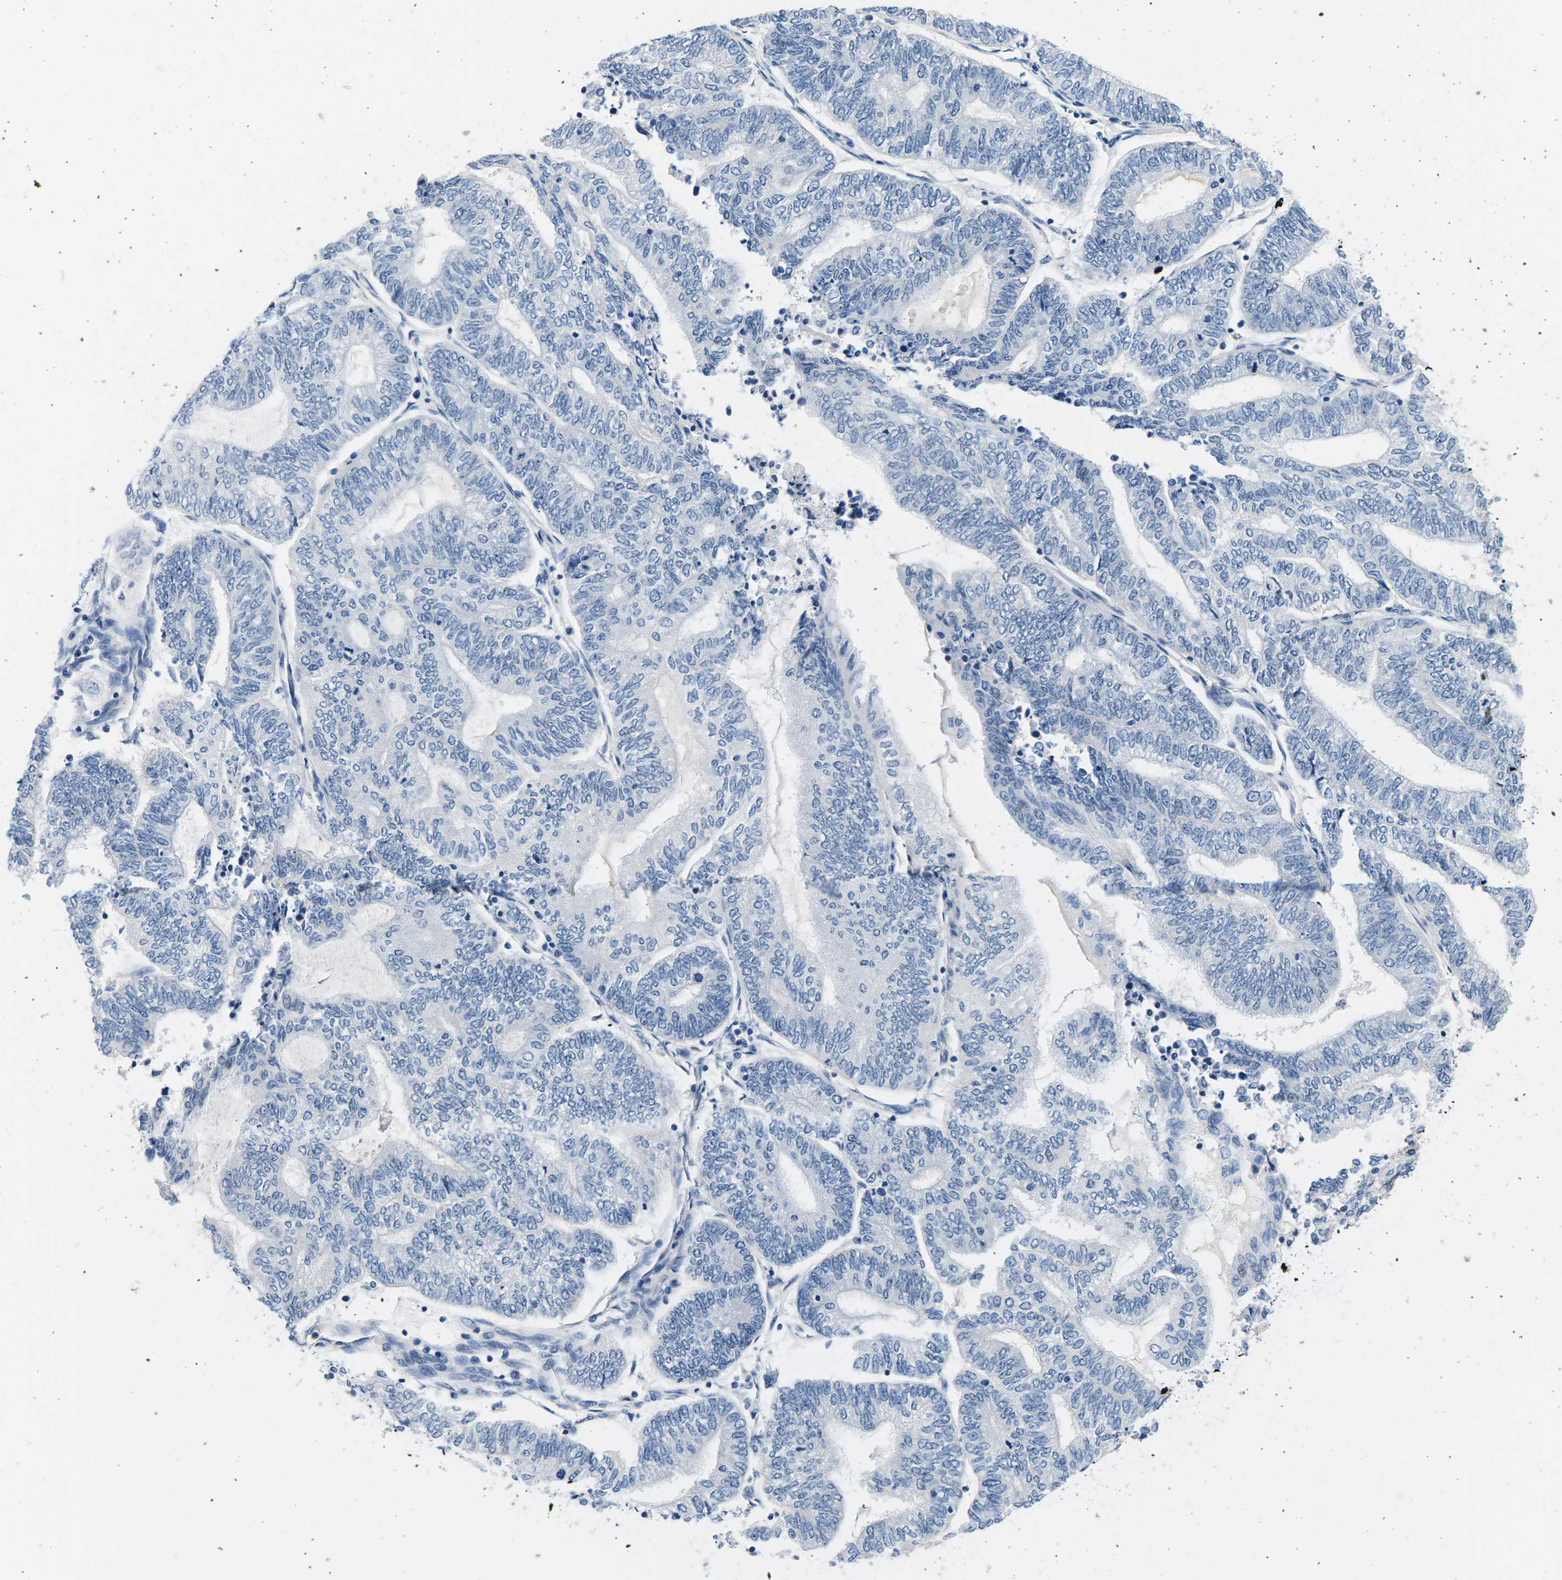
{"staining": {"intensity": "negative", "quantity": "none", "location": "none"}, "tissue": "endometrial cancer", "cell_type": "Tumor cells", "image_type": "cancer", "snomed": [{"axis": "morphology", "description": "Adenocarcinoma, NOS"}, {"axis": "topography", "description": "Uterus"}, {"axis": "topography", "description": "Endometrium"}], "caption": "Immunohistochemistry (IHC) of endometrial adenocarcinoma reveals no staining in tumor cells. (DAB immunohistochemistry (IHC) visualized using brightfield microscopy, high magnification).", "gene": "TSPAN2", "patient": {"sex": "female", "age": 70}}